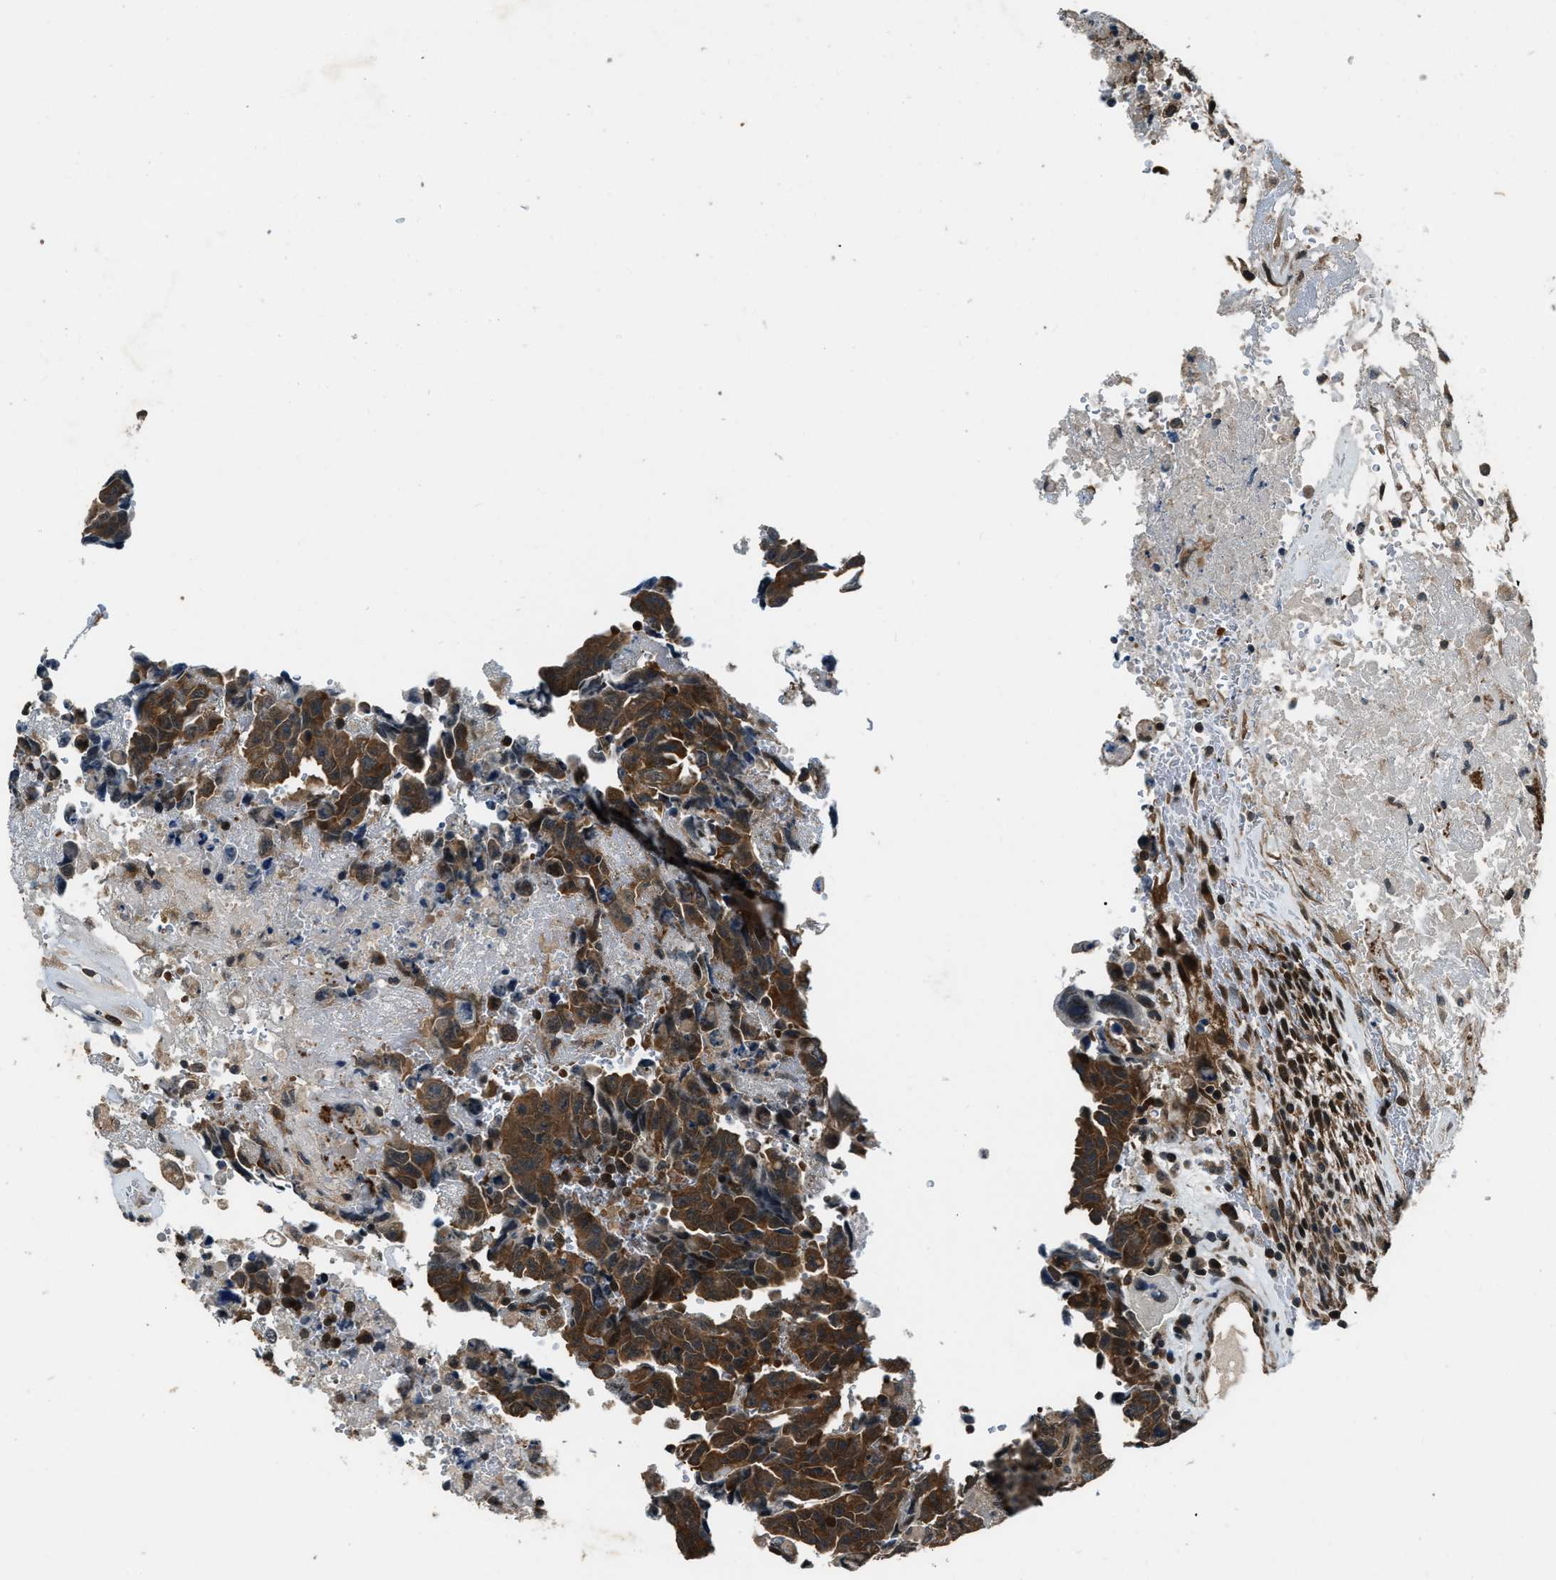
{"staining": {"intensity": "moderate", "quantity": ">75%", "location": "cytoplasmic/membranous"}, "tissue": "testis cancer", "cell_type": "Tumor cells", "image_type": "cancer", "snomed": [{"axis": "morphology", "description": "Carcinoma, Embryonal, NOS"}, {"axis": "topography", "description": "Testis"}], "caption": "This image shows testis embryonal carcinoma stained with immunohistochemistry (IHC) to label a protein in brown. The cytoplasmic/membranous of tumor cells show moderate positivity for the protein. Nuclei are counter-stained blue.", "gene": "NUDCD3", "patient": {"sex": "male", "age": 28}}